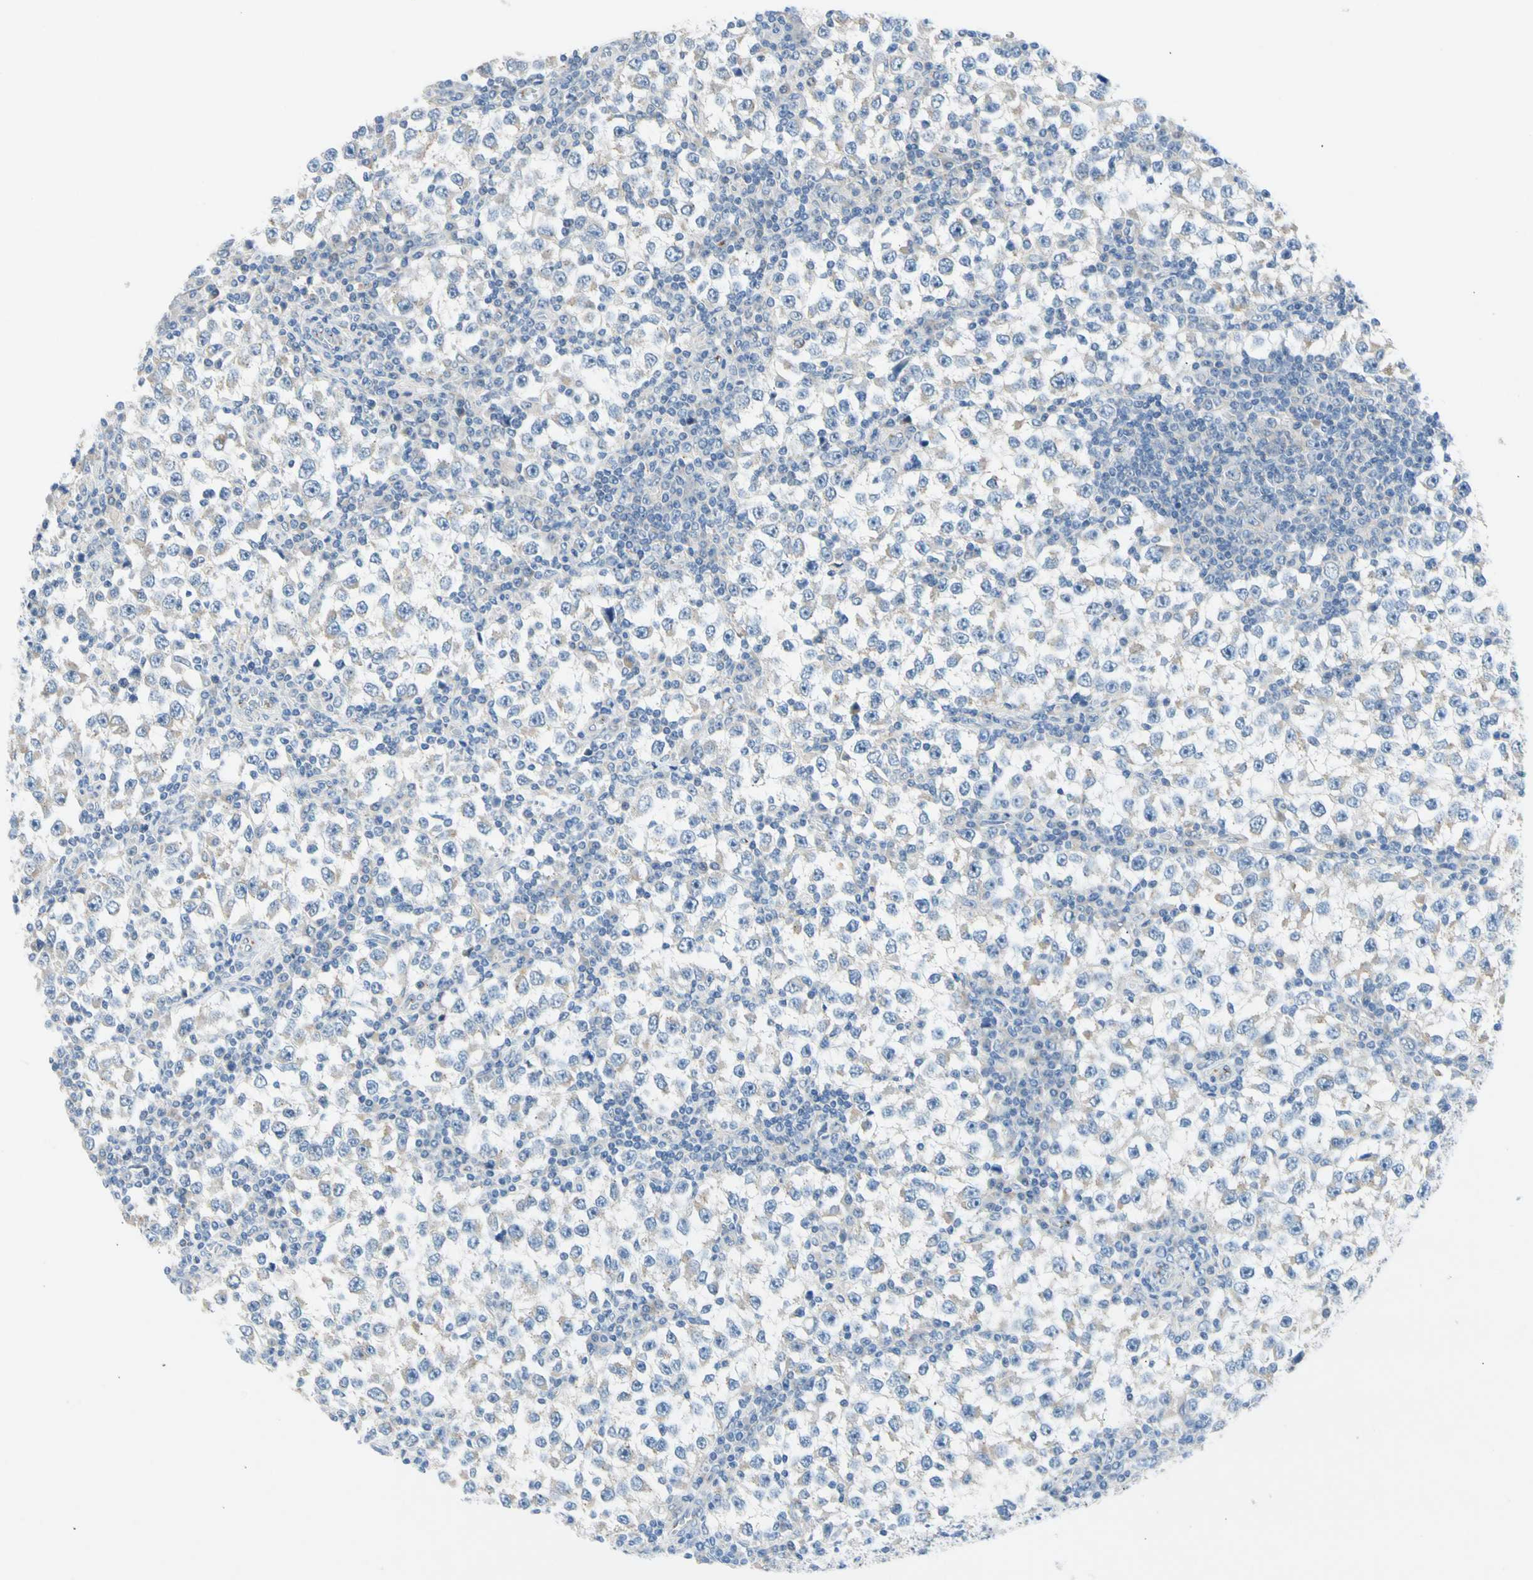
{"staining": {"intensity": "negative", "quantity": "none", "location": "none"}, "tissue": "testis cancer", "cell_type": "Tumor cells", "image_type": "cancer", "snomed": [{"axis": "morphology", "description": "Seminoma, NOS"}, {"axis": "topography", "description": "Testis"}], "caption": "Testis seminoma was stained to show a protein in brown. There is no significant expression in tumor cells. (DAB immunohistochemistry (IHC), high magnification).", "gene": "GASK1B", "patient": {"sex": "male", "age": 65}}